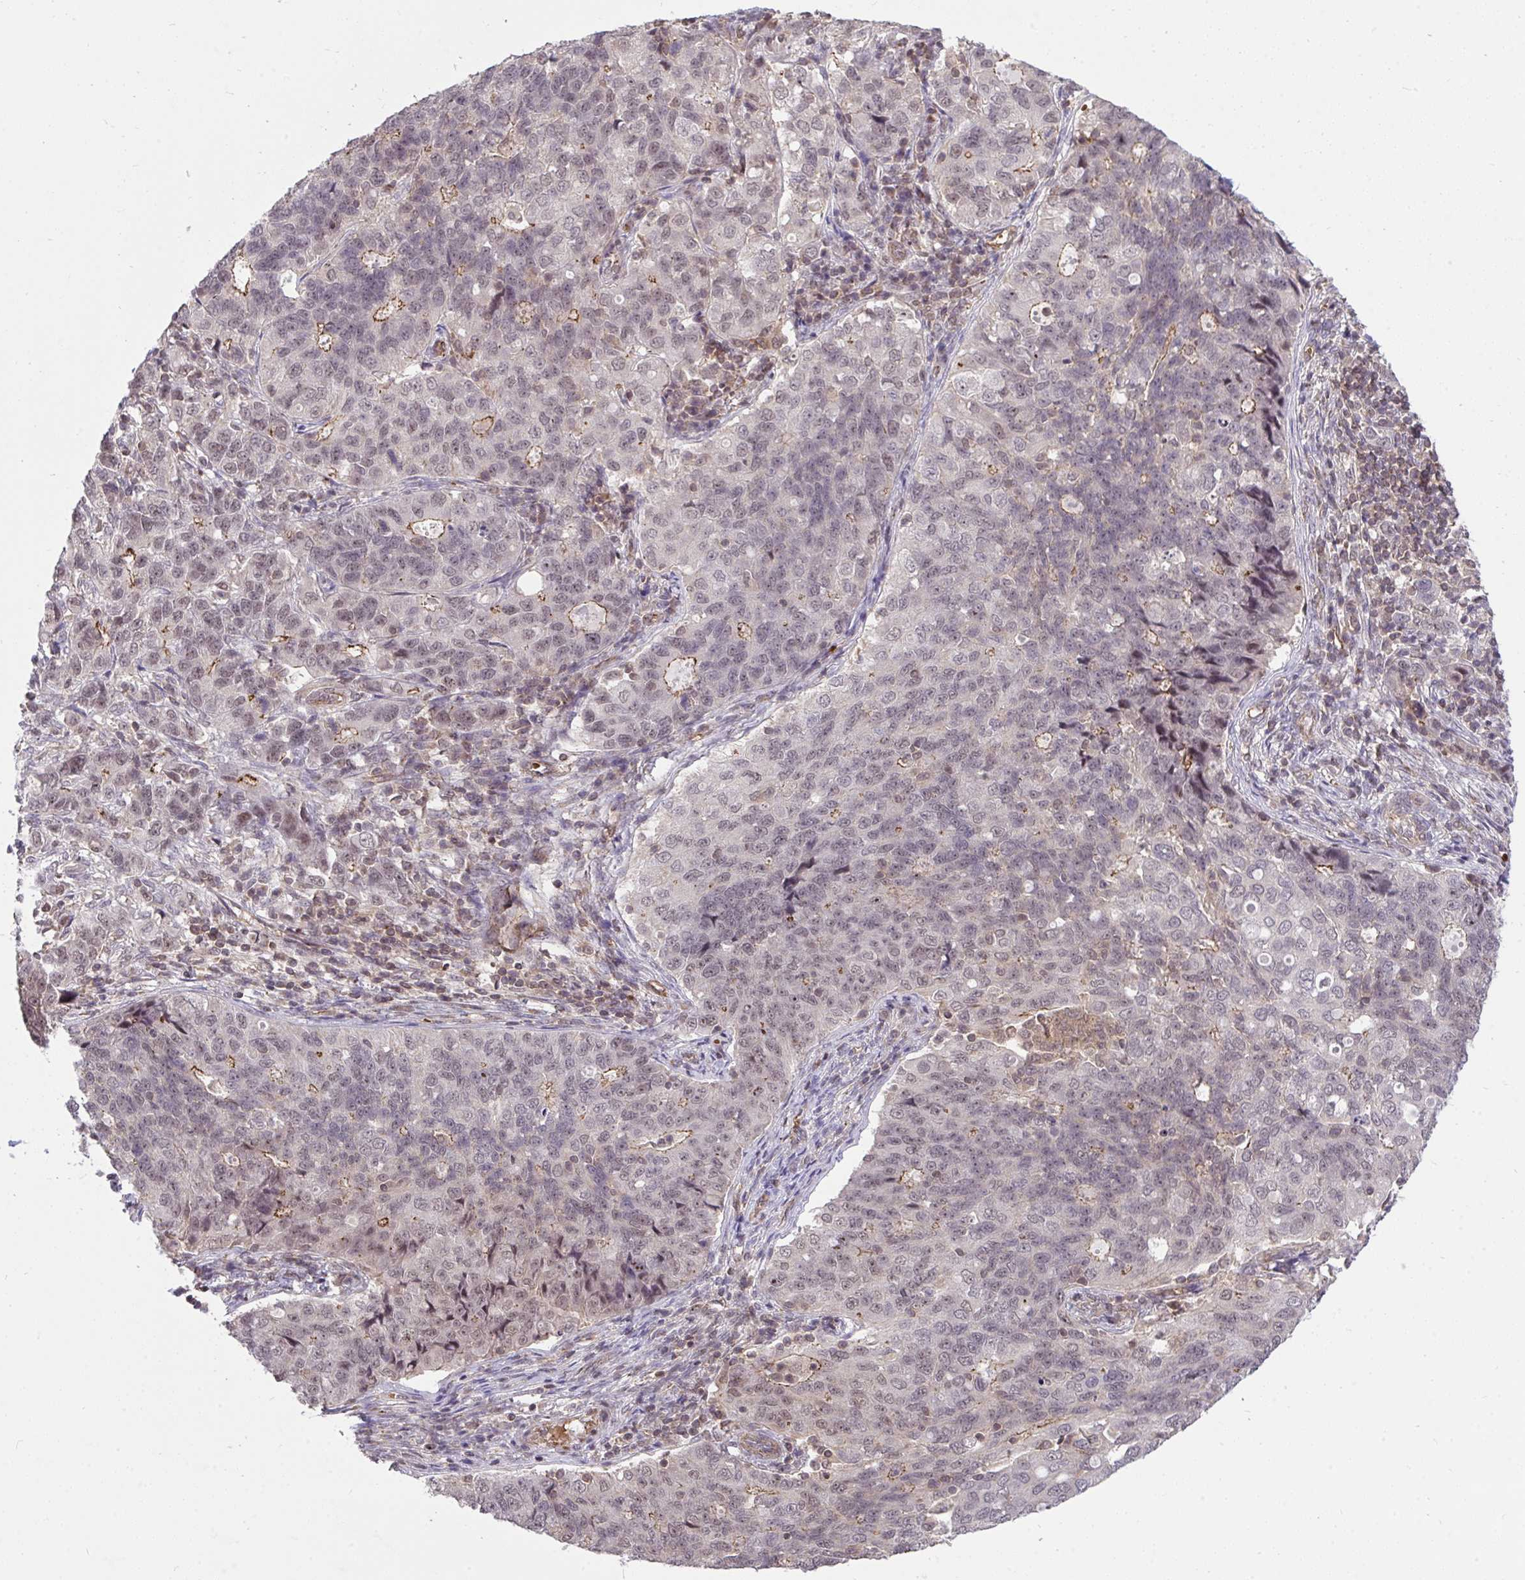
{"staining": {"intensity": "weak", "quantity": "25%-75%", "location": "nuclear"}, "tissue": "endometrial cancer", "cell_type": "Tumor cells", "image_type": "cancer", "snomed": [{"axis": "morphology", "description": "Adenocarcinoma, NOS"}, {"axis": "topography", "description": "Endometrium"}], "caption": "Tumor cells demonstrate weak nuclear staining in about 25%-75% of cells in adenocarcinoma (endometrial).", "gene": "PPP1CA", "patient": {"sex": "female", "age": 43}}